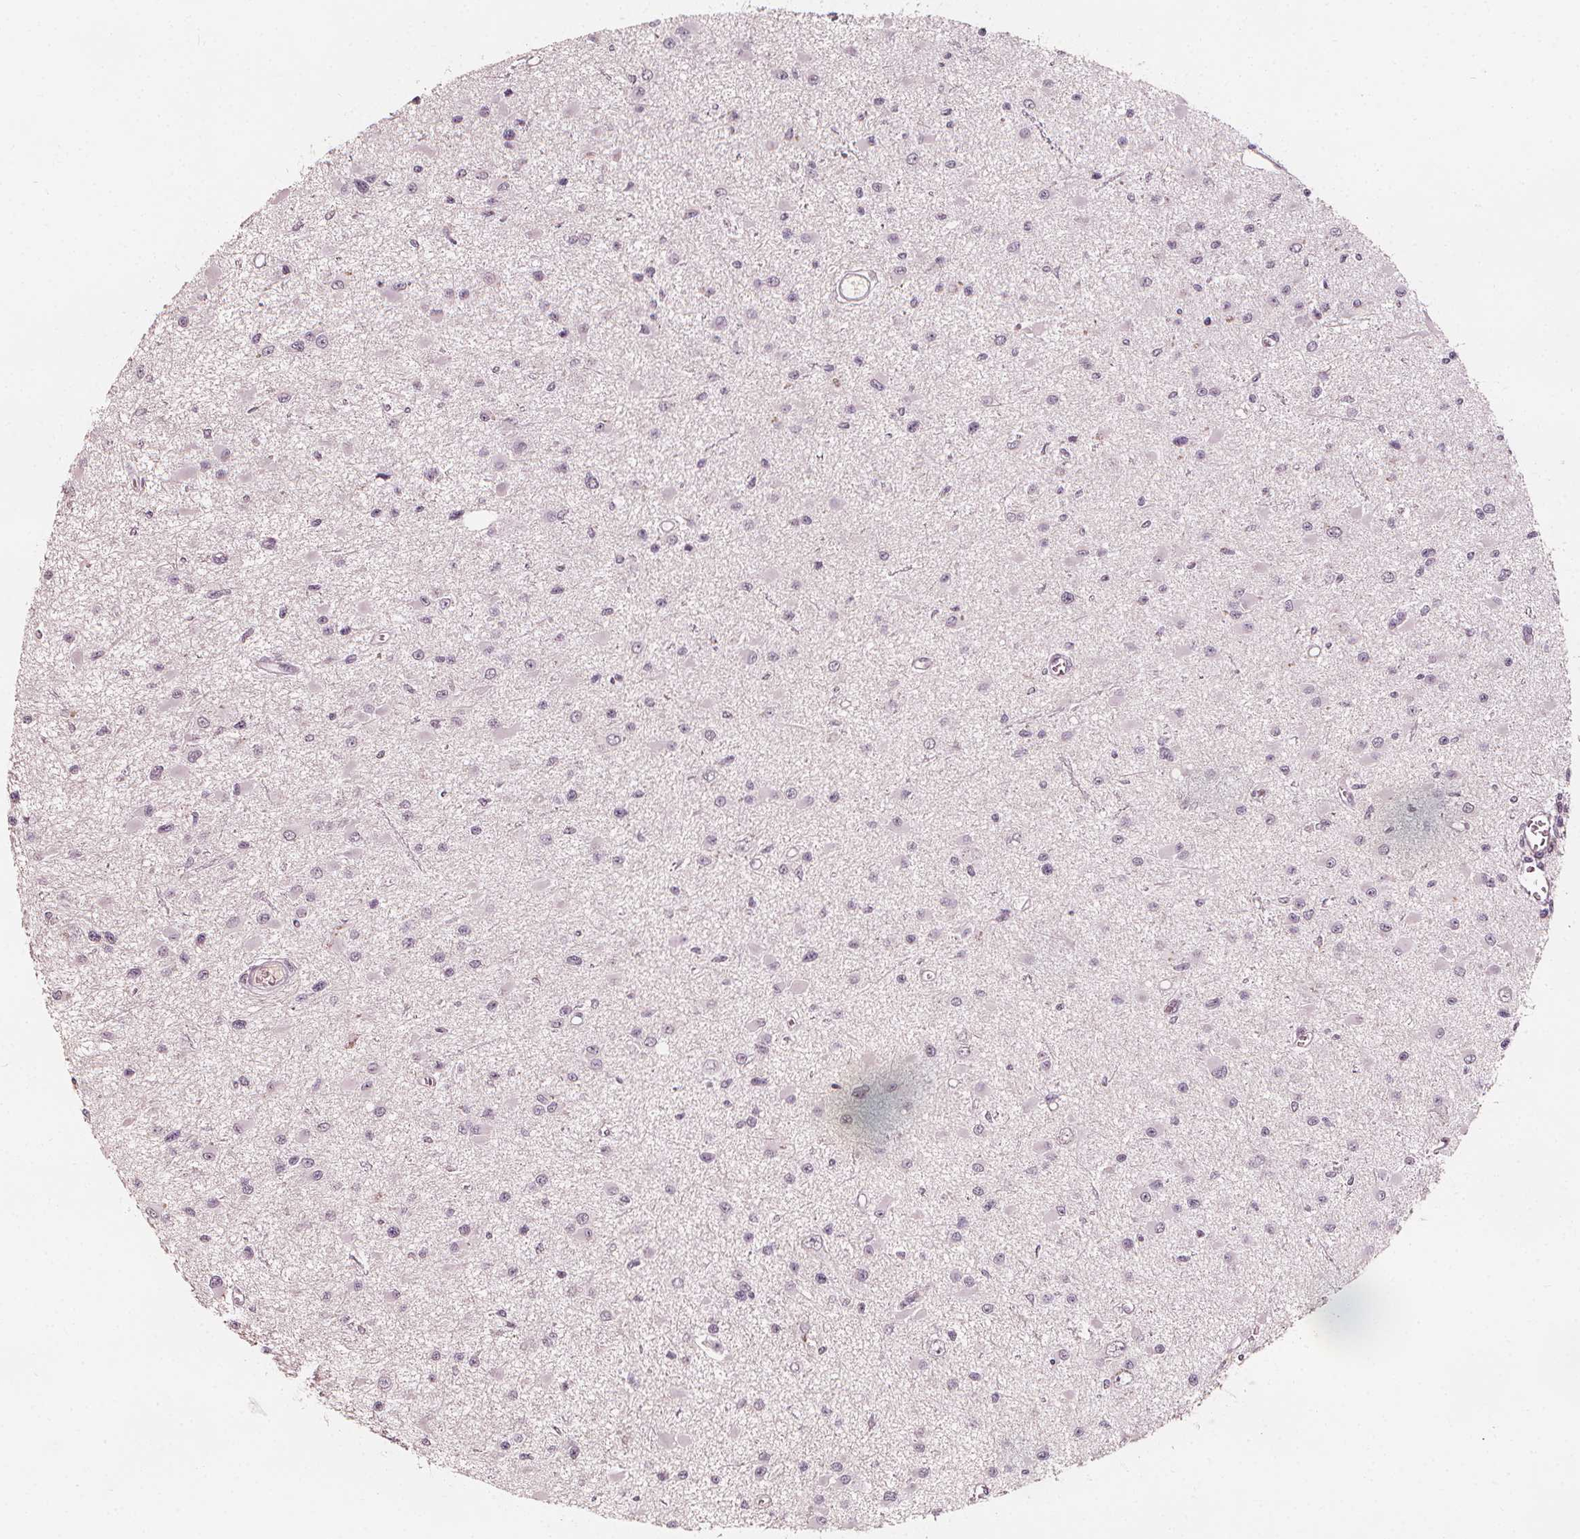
{"staining": {"intensity": "negative", "quantity": "none", "location": "none"}, "tissue": "glioma", "cell_type": "Tumor cells", "image_type": "cancer", "snomed": [{"axis": "morphology", "description": "Glioma, malignant, High grade"}, {"axis": "topography", "description": "Brain"}], "caption": "High magnification brightfield microscopy of glioma stained with DAB (3,3'-diaminobenzidine) (brown) and counterstained with hematoxylin (blue): tumor cells show no significant positivity. (Brightfield microscopy of DAB immunohistochemistry (IHC) at high magnification).", "gene": "NPC1L1", "patient": {"sex": "male", "age": 54}}